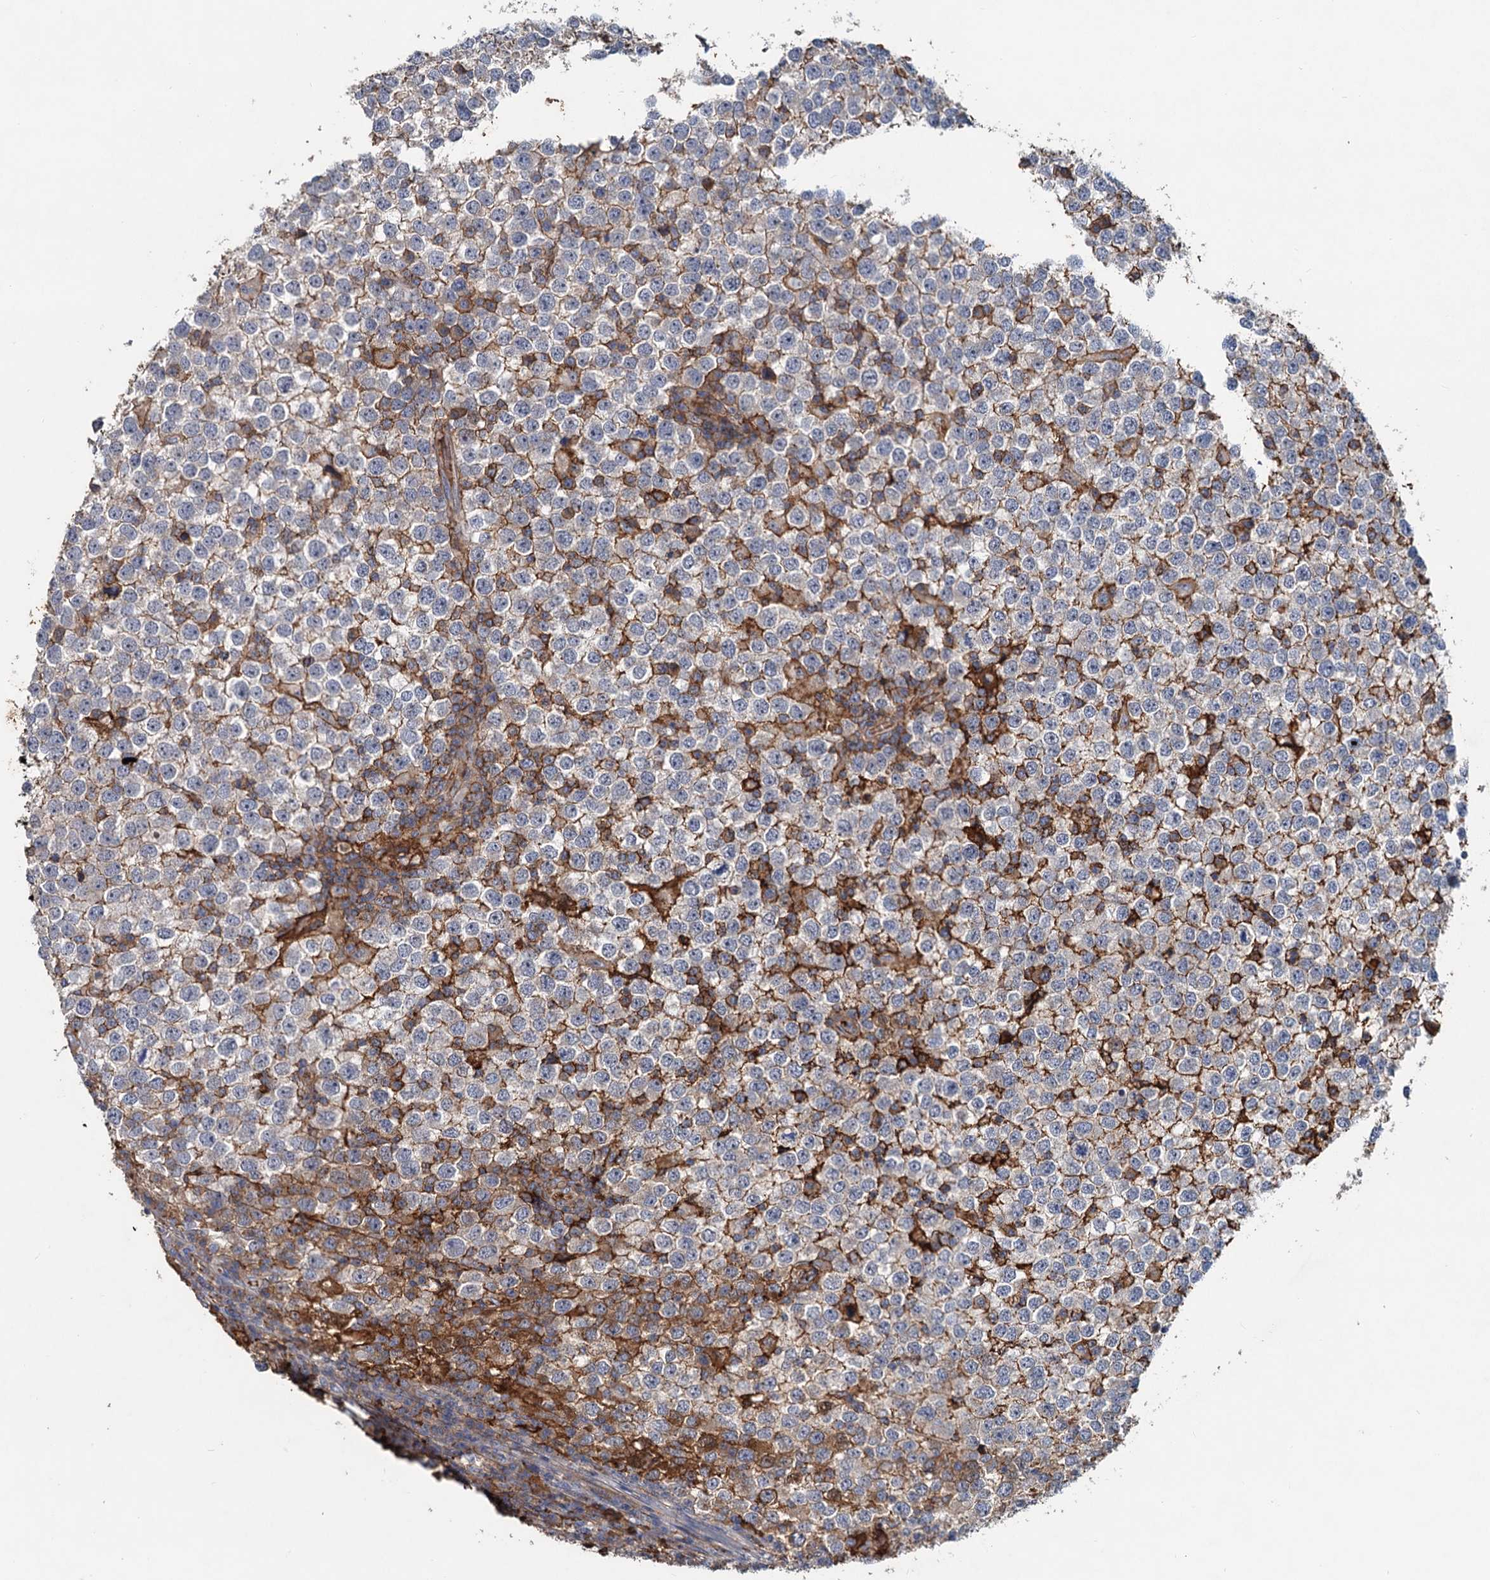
{"staining": {"intensity": "weak", "quantity": "<25%", "location": "cytoplasmic/membranous"}, "tissue": "testis cancer", "cell_type": "Tumor cells", "image_type": "cancer", "snomed": [{"axis": "morphology", "description": "Seminoma, NOS"}, {"axis": "topography", "description": "Testis"}], "caption": "Immunohistochemistry (IHC) of testis seminoma reveals no positivity in tumor cells. (Brightfield microscopy of DAB IHC at high magnification).", "gene": "CHRD", "patient": {"sex": "male", "age": 65}}